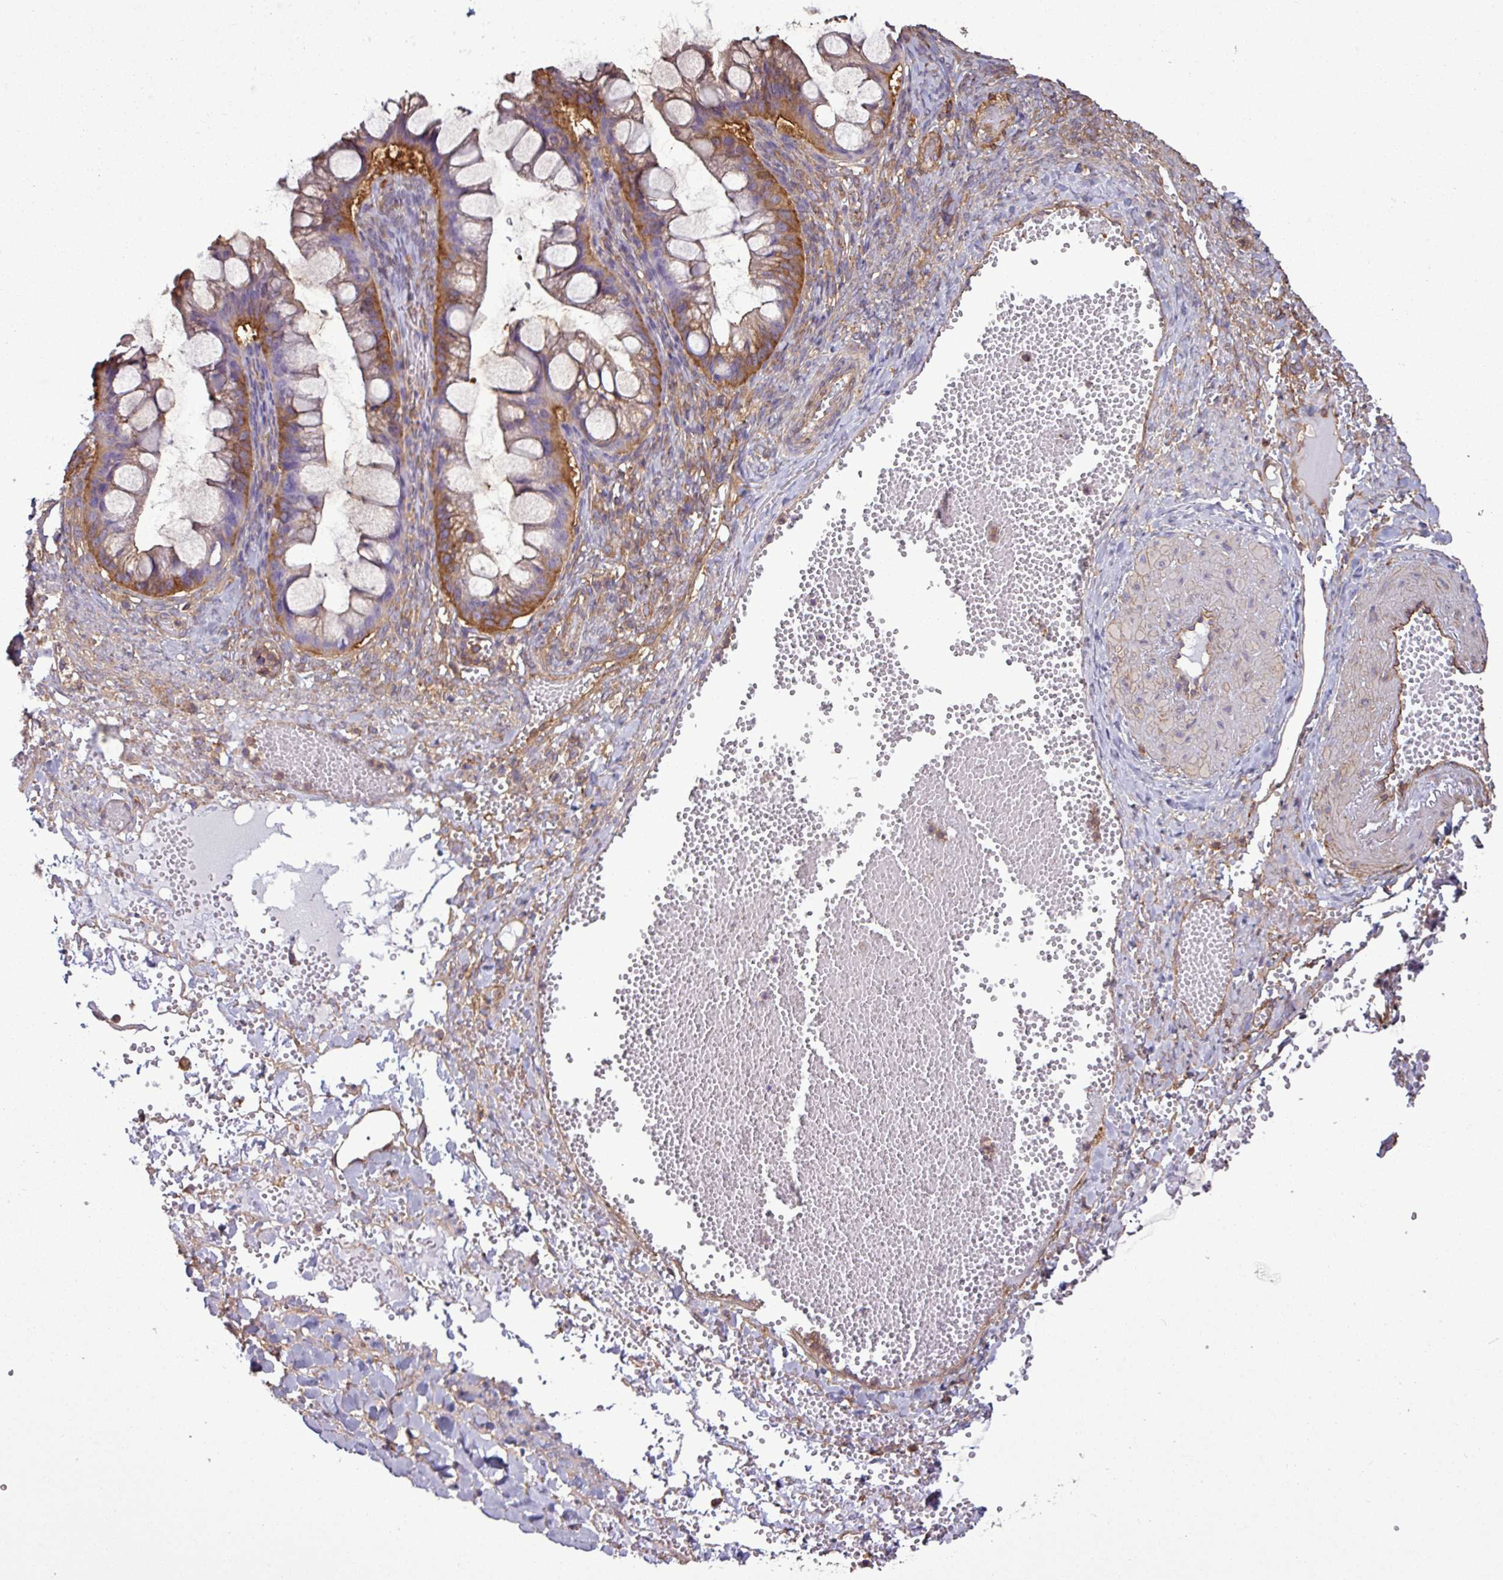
{"staining": {"intensity": "moderate", "quantity": ">75%", "location": "cytoplasmic/membranous"}, "tissue": "ovarian cancer", "cell_type": "Tumor cells", "image_type": "cancer", "snomed": [{"axis": "morphology", "description": "Cystadenocarcinoma, mucinous, NOS"}, {"axis": "topography", "description": "Ovary"}], "caption": "Immunohistochemistry (IHC) histopathology image of mucinous cystadenocarcinoma (ovarian) stained for a protein (brown), which displays medium levels of moderate cytoplasmic/membranous expression in approximately >75% of tumor cells.", "gene": "PACSIN2", "patient": {"sex": "female", "age": 73}}